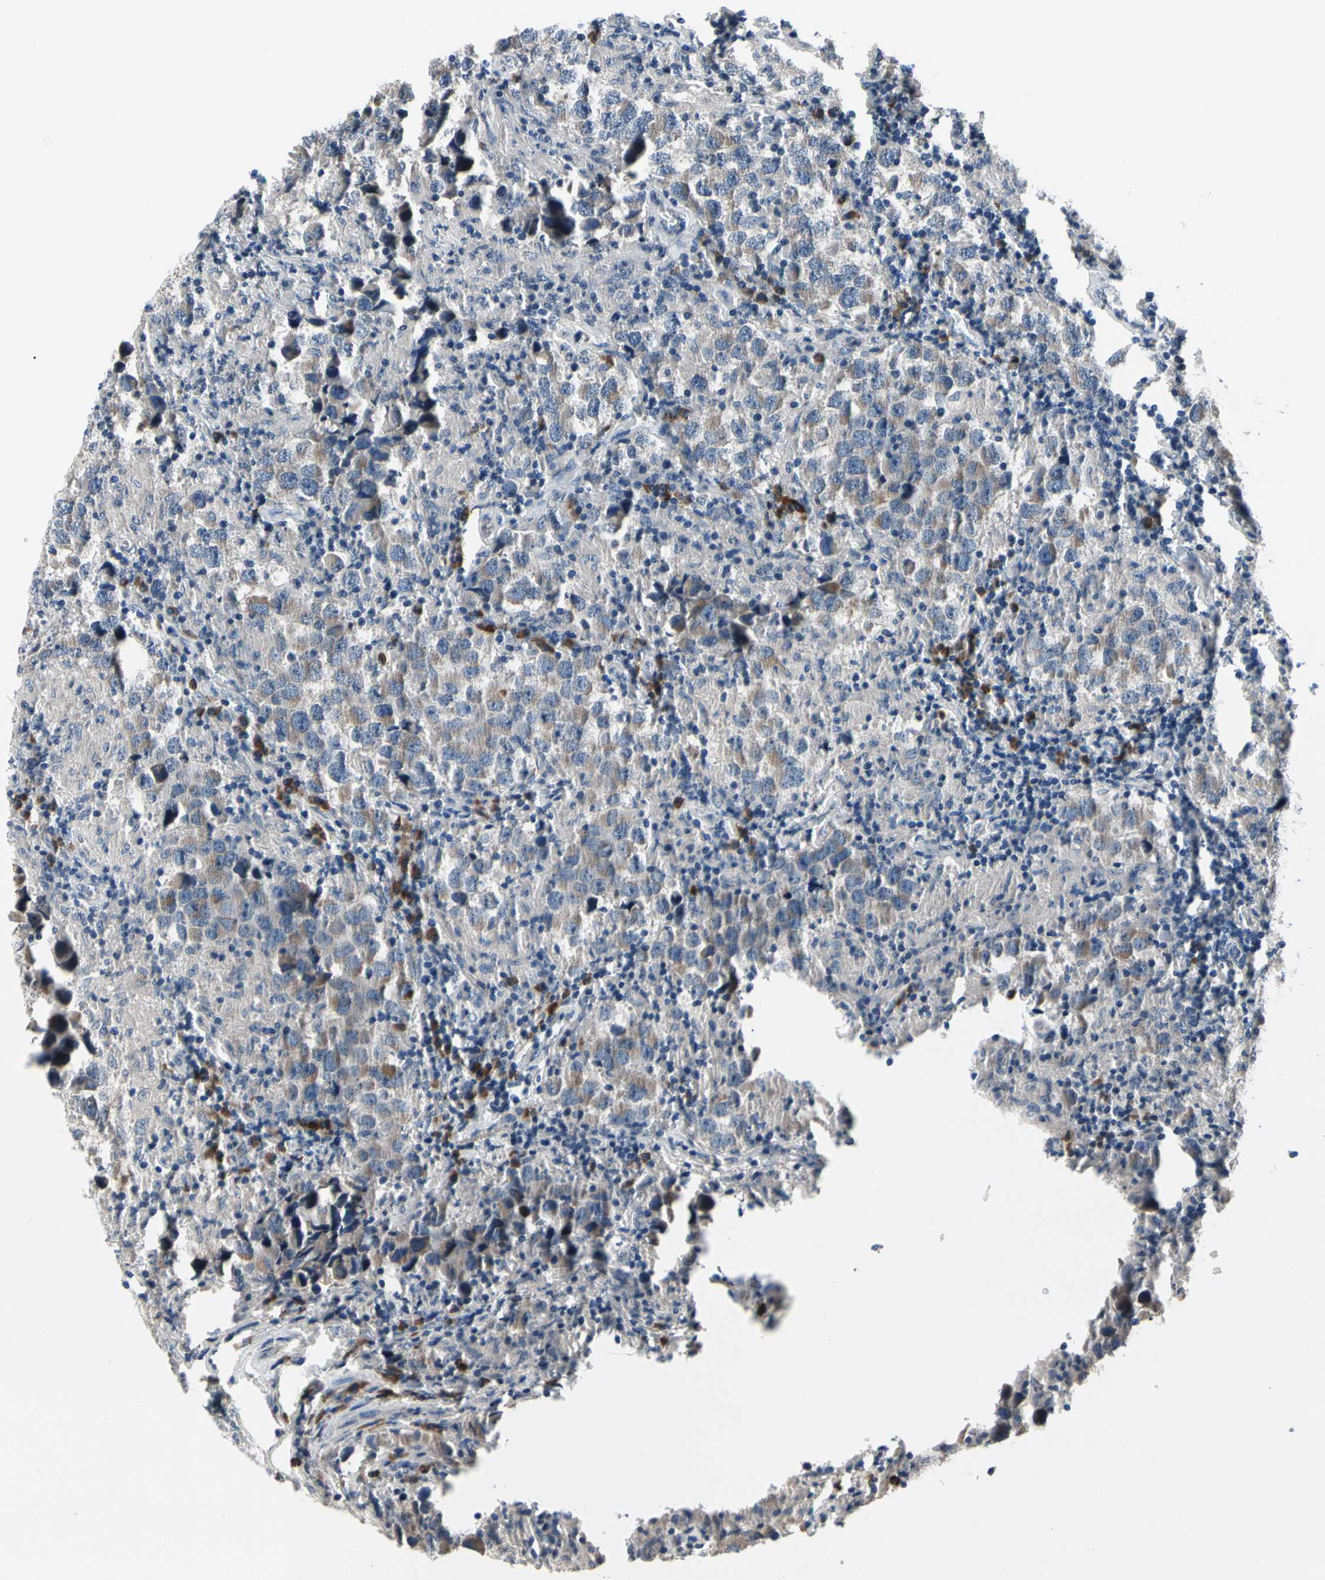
{"staining": {"intensity": "weak", "quantity": "<25%", "location": "cytoplasmic/membranous"}, "tissue": "testis cancer", "cell_type": "Tumor cells", "image_type": "cancer", "snomed": [{"axis": "morphology", "description": "Carcinoma, Embryonal, NOS"}, {"axis": "topography", "description": "Testis"}], "caption": "Human testis cancer (embryonal carcinoma) stained for a protein using immunohistochemistry shows no expression in tumor cells.", "gene": "SELENOK", "patient": {"sex": "male", "age": 21}}